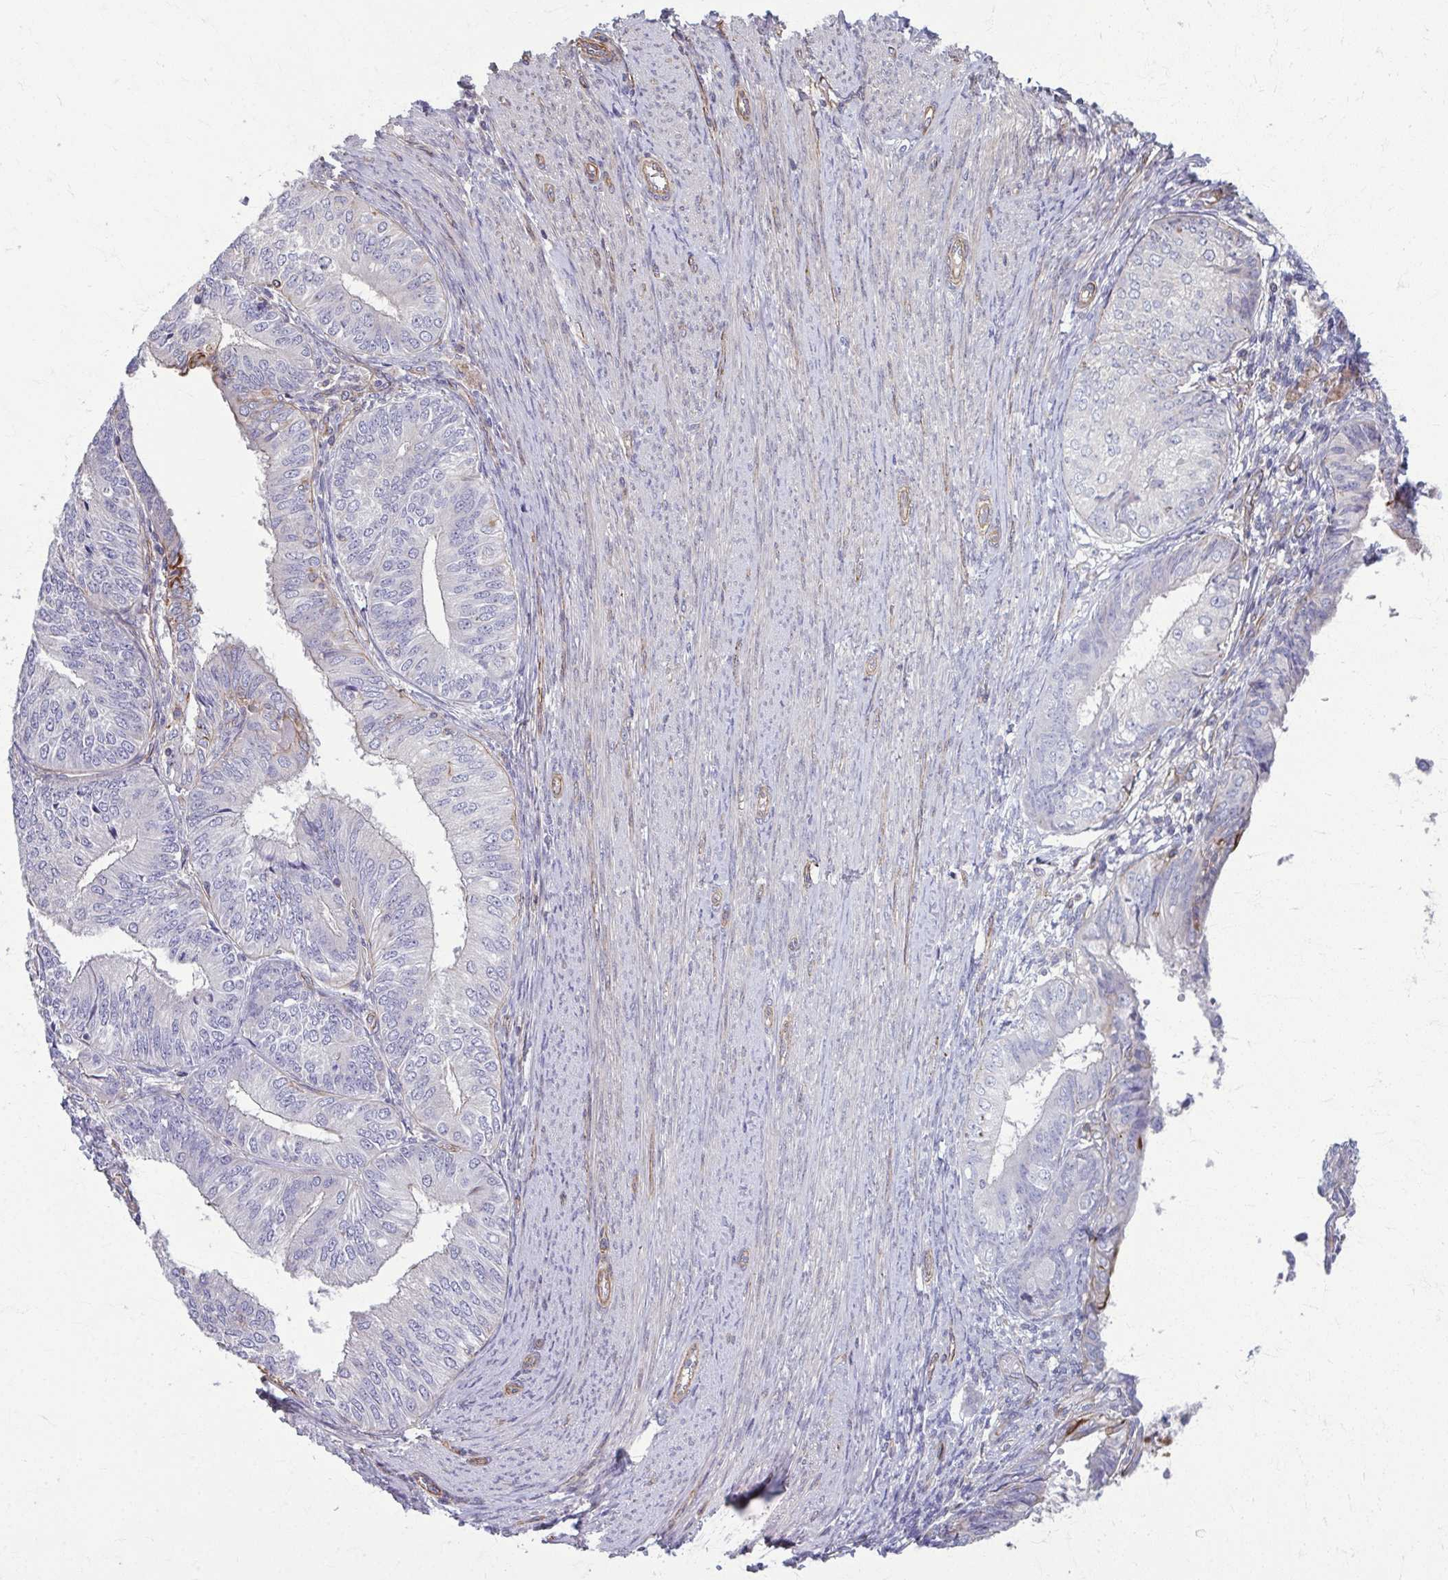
{"staining": {"intensity": "negative", "quantity": "none", "location": "none"}, "tissue": "endometrial cancer", "cell_type": "Tumor cells", "image_type": "cancer", "snomed": [{"axis": "morphology", "description": "Adenocarcinoma, NOS"}, {"axis": "topography", "description": "Endometrium"}], "caption": "Immunohistochemical staining of human adenocarcinoma (endometrial) reveals no significant positivity in tumor cells.", "gene": "EID2B", "patient": {"sex": "female", "age": 58}}